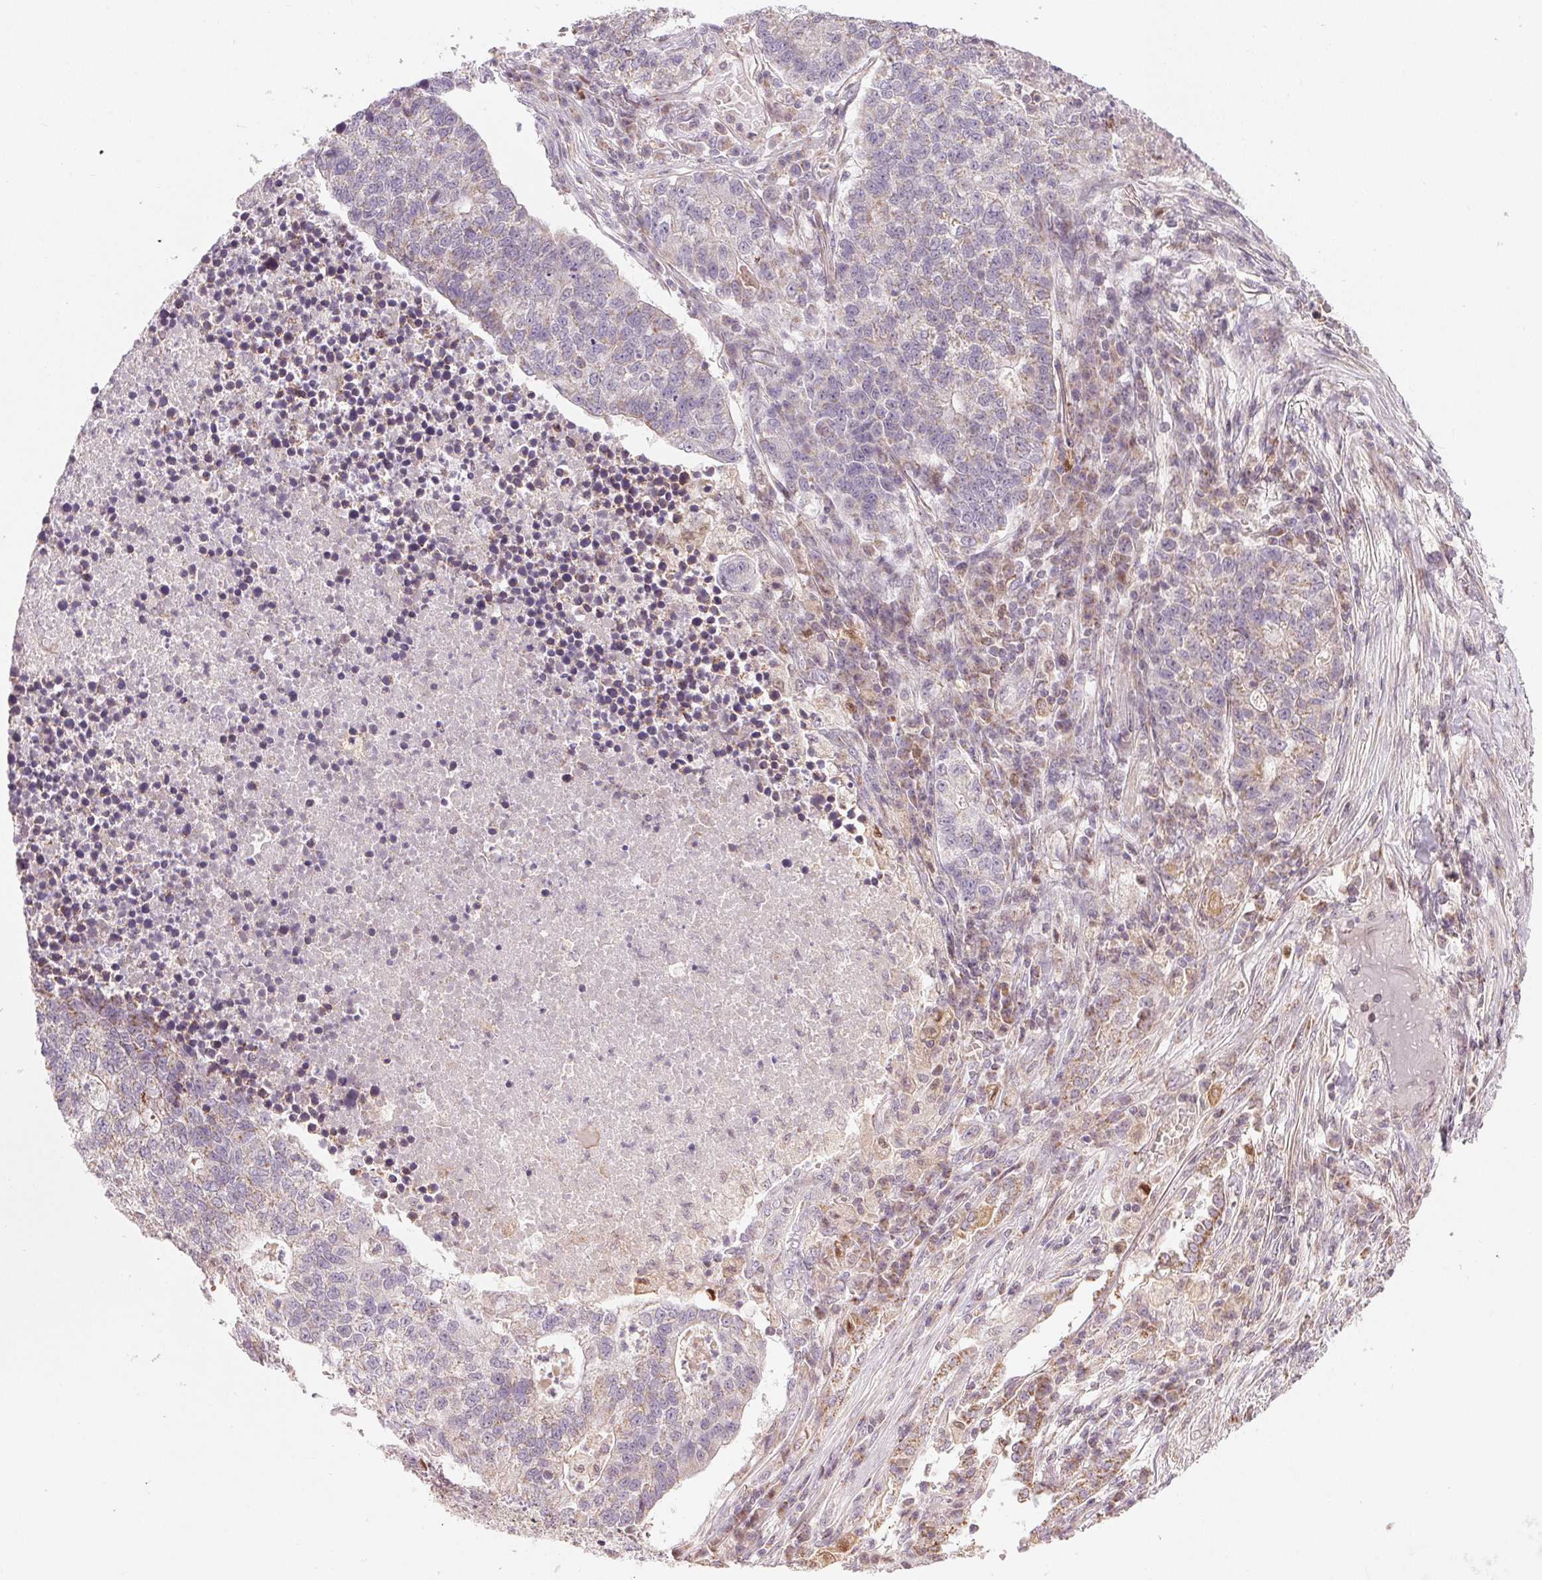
{"staining": {"intensity": "weak", "quantity": "<25%", "location": "cytoplasmic/membranous"}, "tissue": "lung cancer", "cell_type": "Tumor cells", "image_type": "cancer", "snomed": [{"axis": "morphology", "description": "Adenocarcinoma, NOS"}, {"axis": "topography", "description": "Lung"}], "caption": "This is an immunohistochemistry (IHC) image of lung adenocarcinoma. There is no expression in tumor cells.", "gene": "COQ7", "patient": {"sex": "male", "age": 57}}